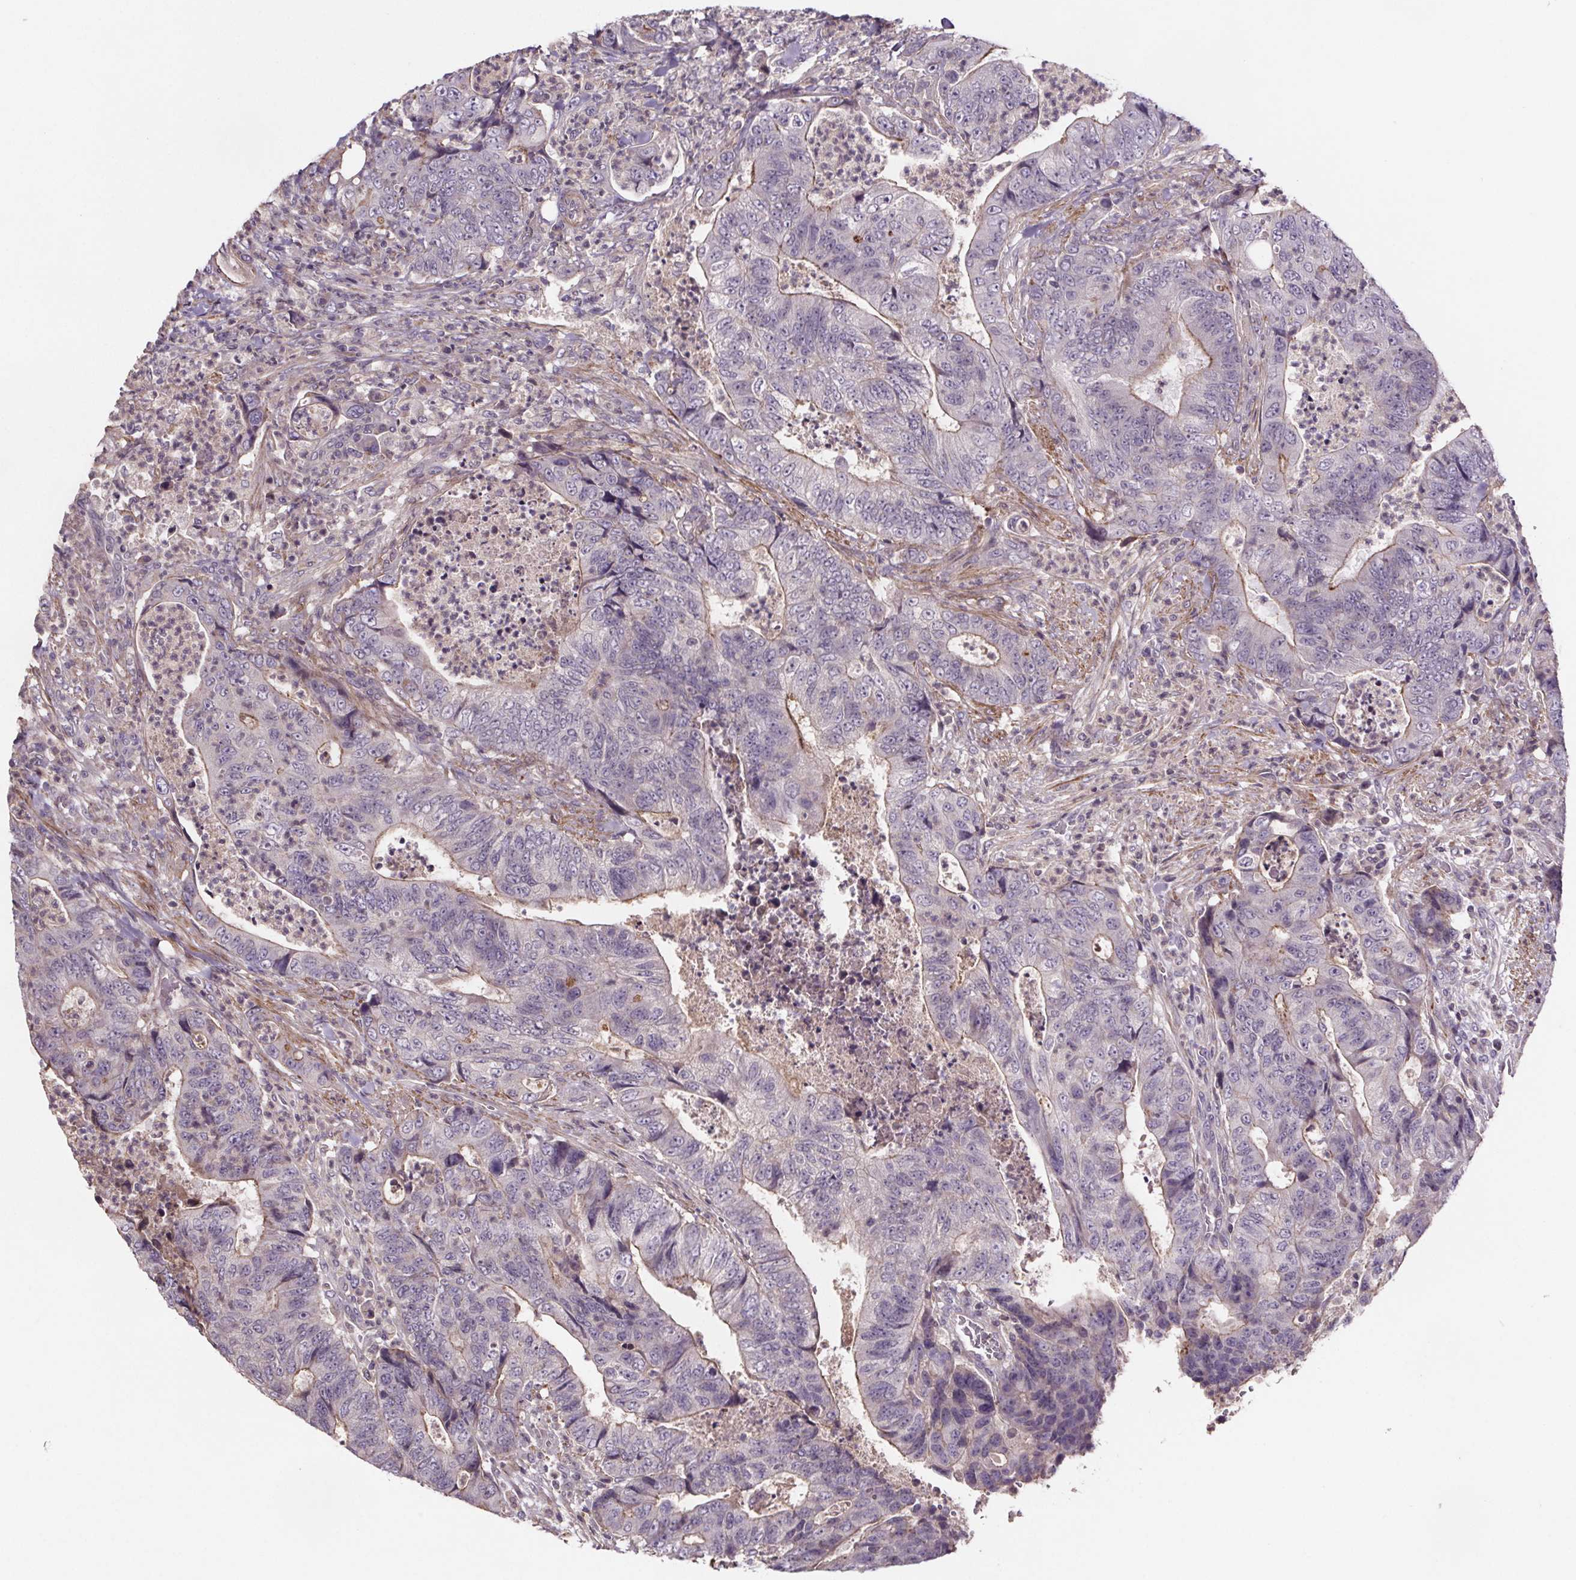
{"staining": {"intensity": "negative", "quantity": "none", "location": "none"}, "tissue": "colorectal cancer", "cell_type": "Tumor cells", "image_type": "cancer", "snomed": [{"axis": "morphology", "description": "Adenocarcinoma, NOS"}, {"axis": "topography", "description": "Colon"}], "caption": "The immunohistochemistry (IHC) image has no significant positivity in tumor cells of adenocarcinoma (colorectal) tissue.", "gene": "CLN3", "patient": {"sex": "female", "age": 48}}